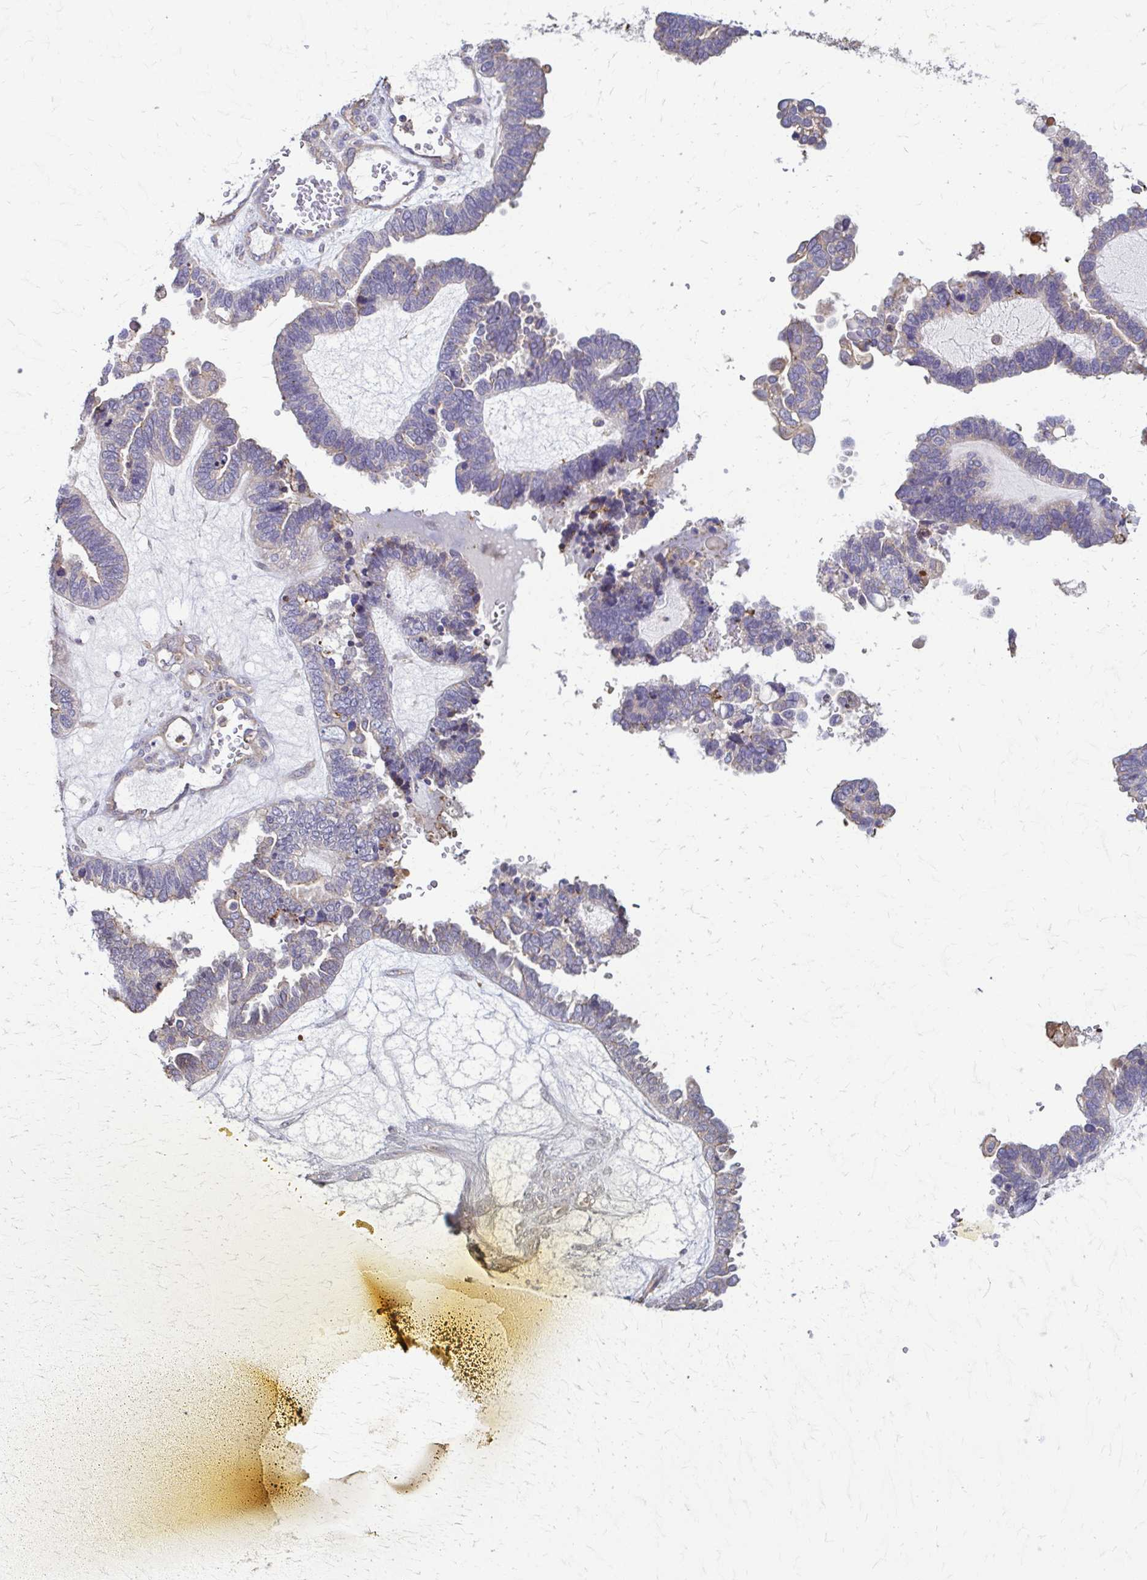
{"staining": {"intensity": "negative", "quantity": "none", "location": "none"}, "tissue": "ovarian cancer", "cell_type": "Tumor cells", "image_type": "cancer", "snomed": [{"axis": "morphology", "description": "Cystadenocarcinoma, serous, NOS"}, {"axis": "topography", "description": "Ovary"}], "caption": "This is an IHC photomicrograph of human ovarian cancer (serous cystadenocarcinoma). There is no expression in tumor cells.", "gene": "DSP", "patient": {"sex": "female", "age": 51}}